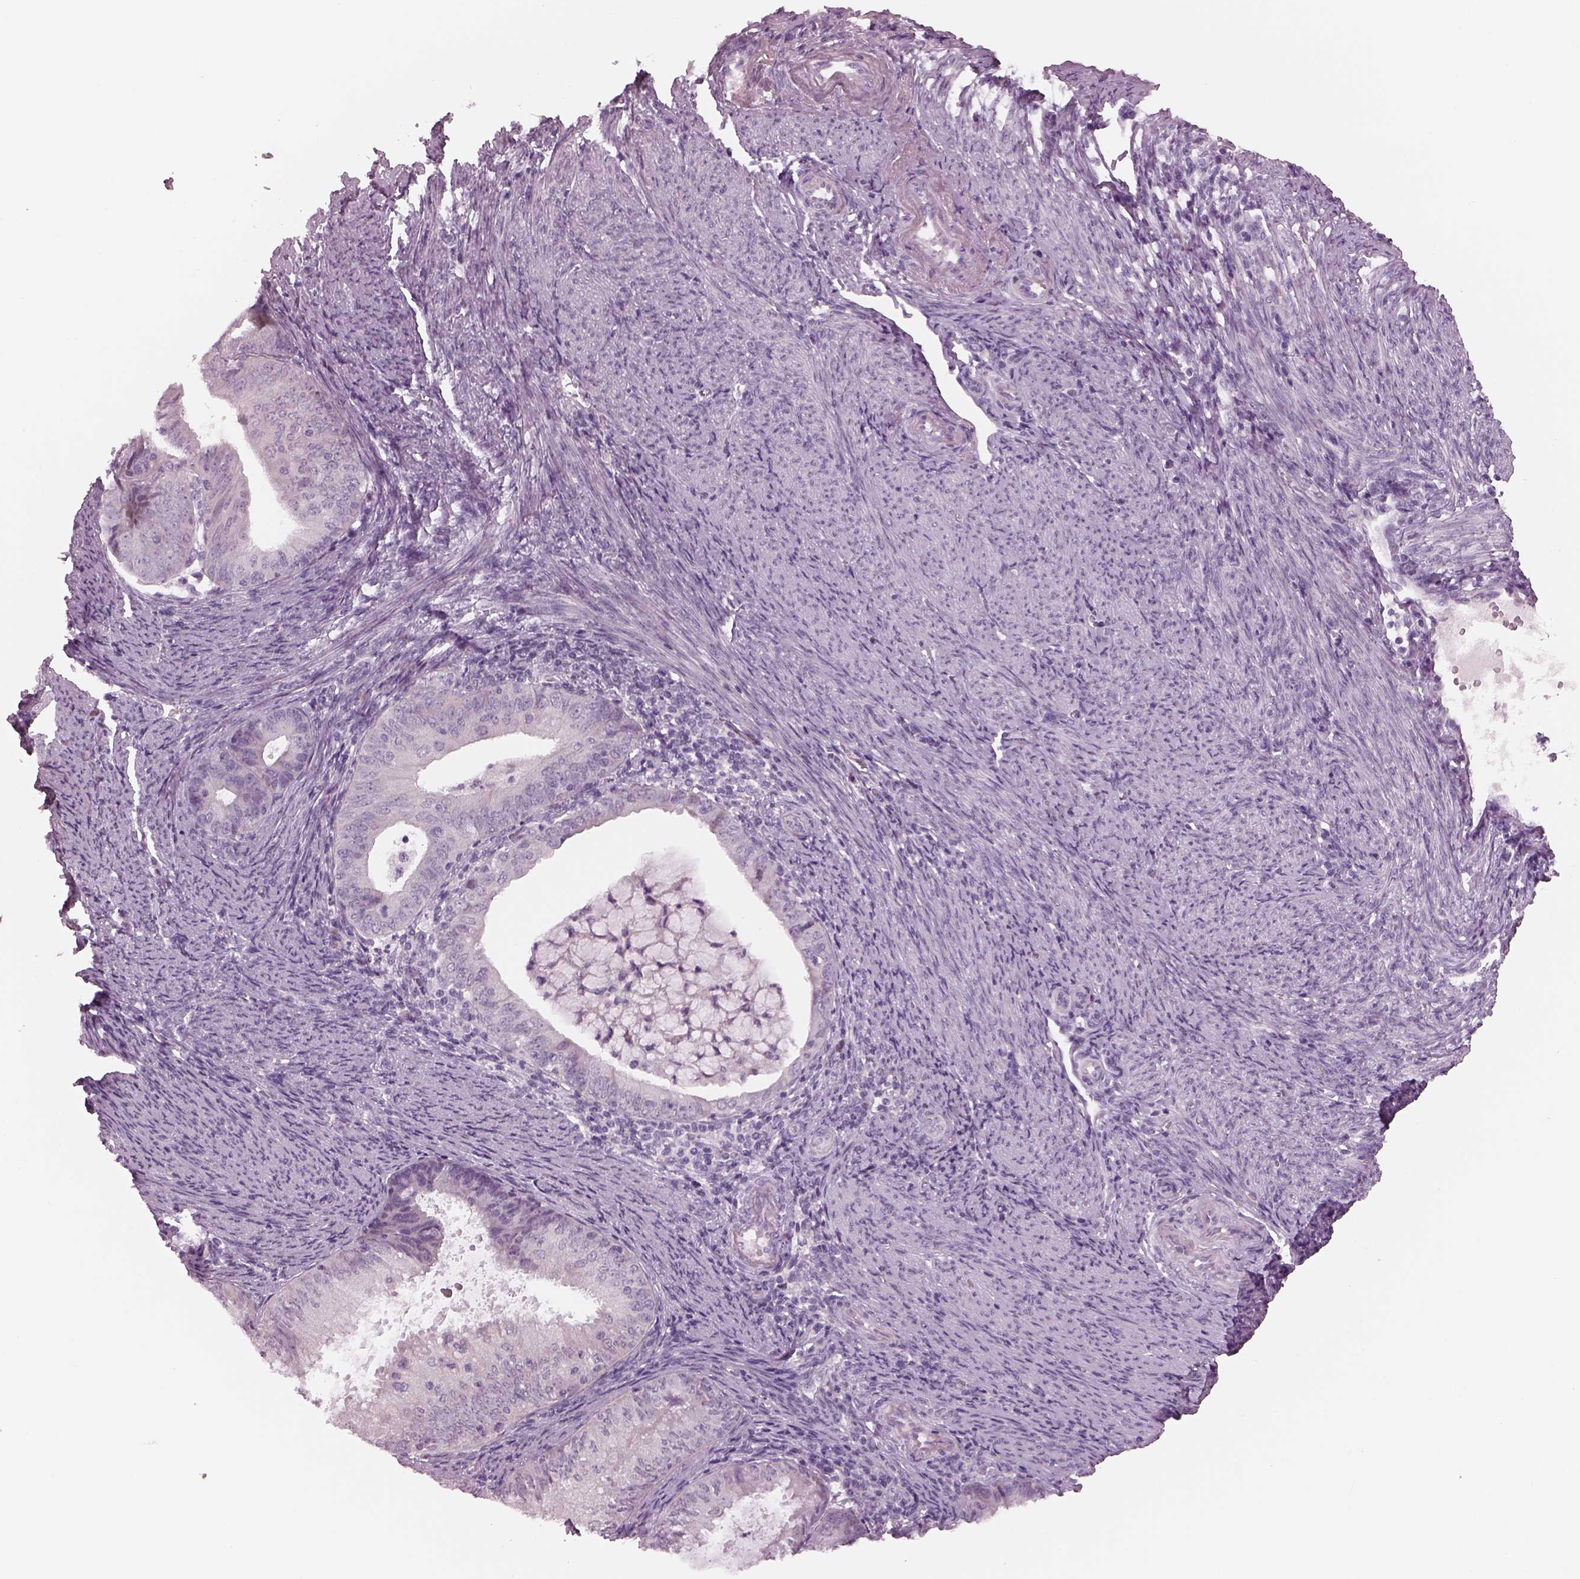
{"staining": {"intensity": "negative", "quantity": "none", "location": "none"}, "tissue": "endometrial cancer", "cell_type": "Tumor cells", "image_type": "cancer", "snomed": [{"axis": "morphology", "description": "Adenocarcinoma, NOS"}, {"axis": "topography", "description": "Endometrium"}], "caption": "High magnification brightfield microscopy of endometrial cancer (adenocarcinoma) stained with DAB (brown) and counterstained with hematoxylin (blue): tumor cells show no significant staining.", "gene": "CYLC1", "patient": {"sex": "female", "age": 57}}